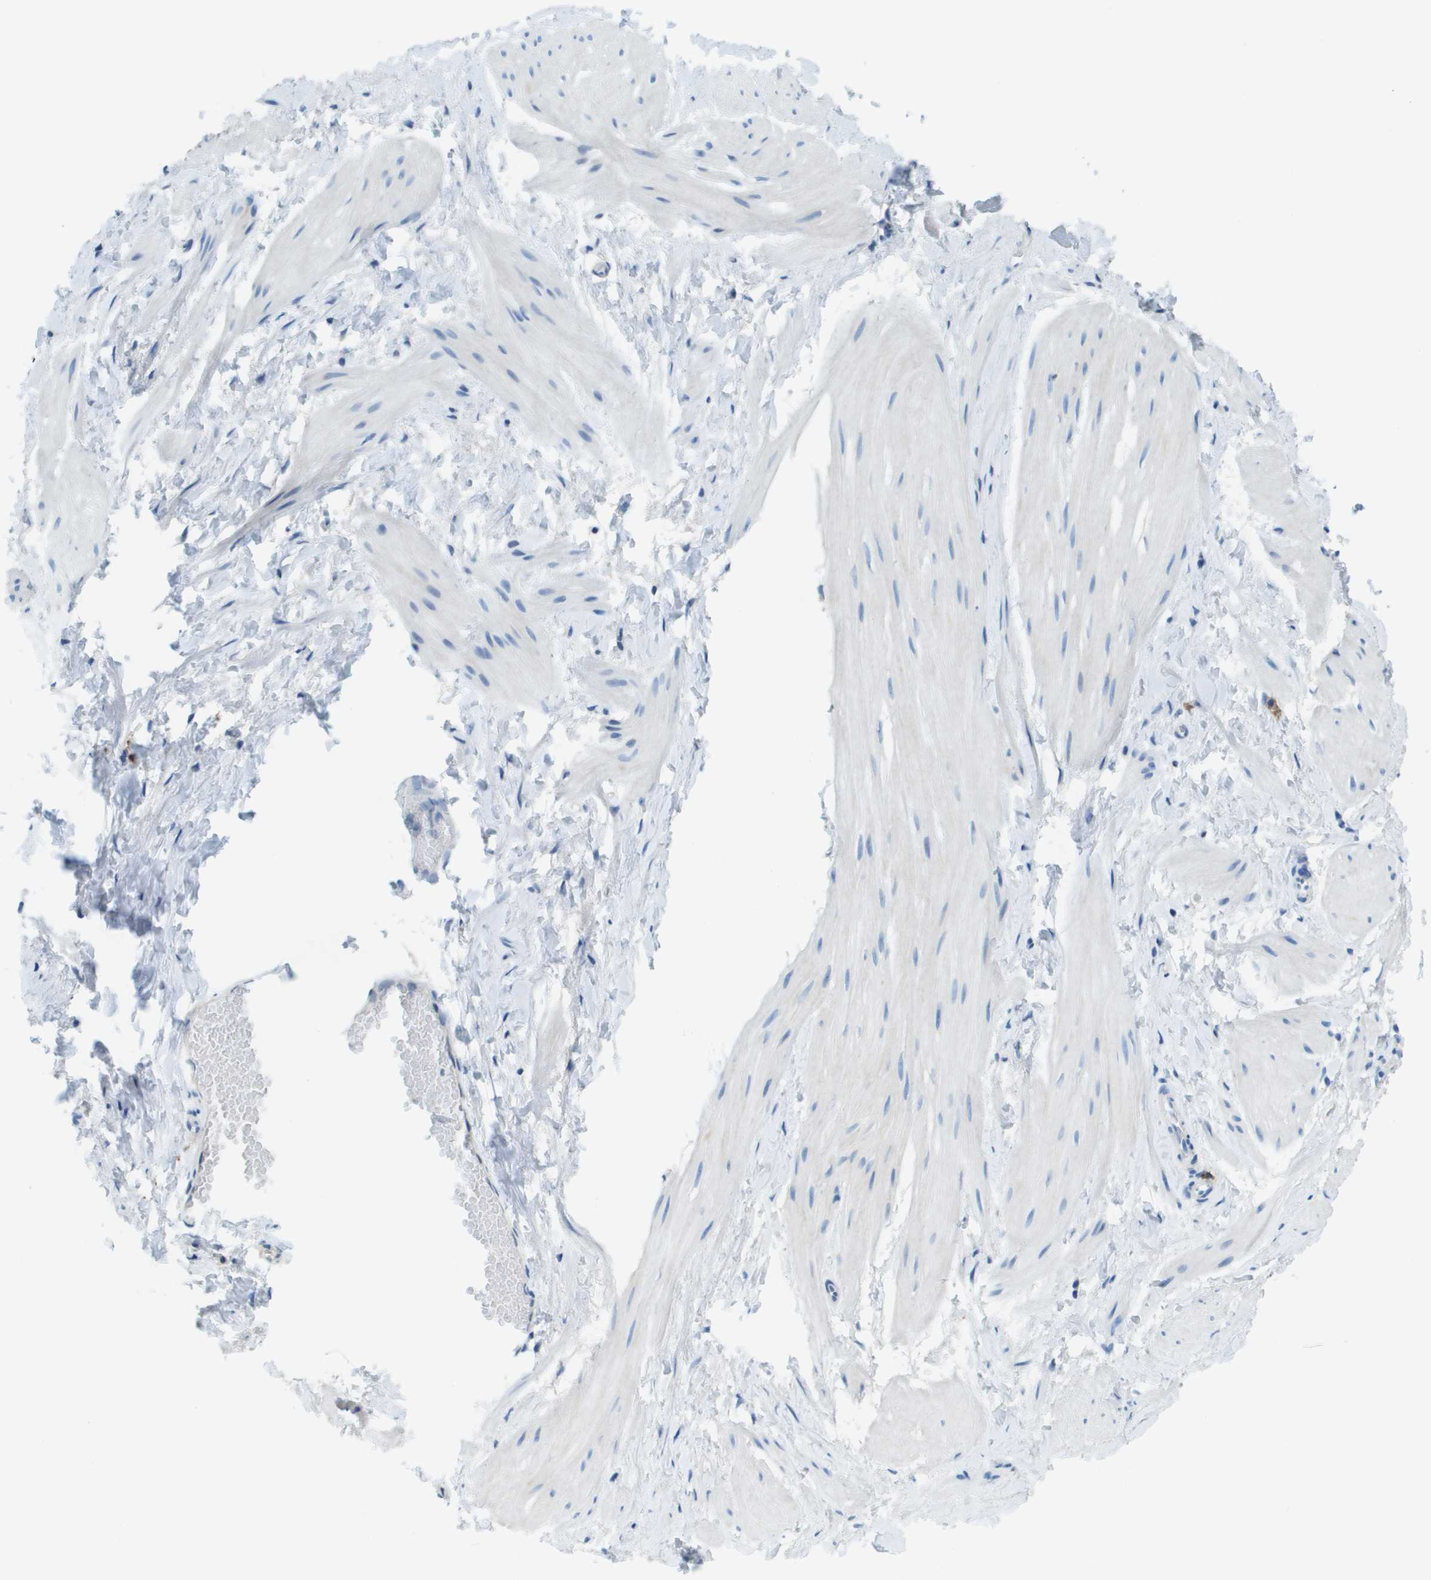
{"staining": {"intensity": "negative", "quantity": "none", "location": "none"}, "tissue": "smooth muscle", "cell_type": "Smooth muscle cells", "image_type": "normal", "snomed": [{"axis": "morphology", "description": "Normal tissue, NOS"}, {"axis": "topography", "description": "Smooth muscle"}], "caption": "Immunohistochemical staining of benign human smooth muscle reveals no significant positivity in smooth muscle cells. (DAB immunohistochemistry visualized using brightfield microscopy, high magnification).", "gene": "SDC1", "patient": {"sex": "male", "age": 16}}